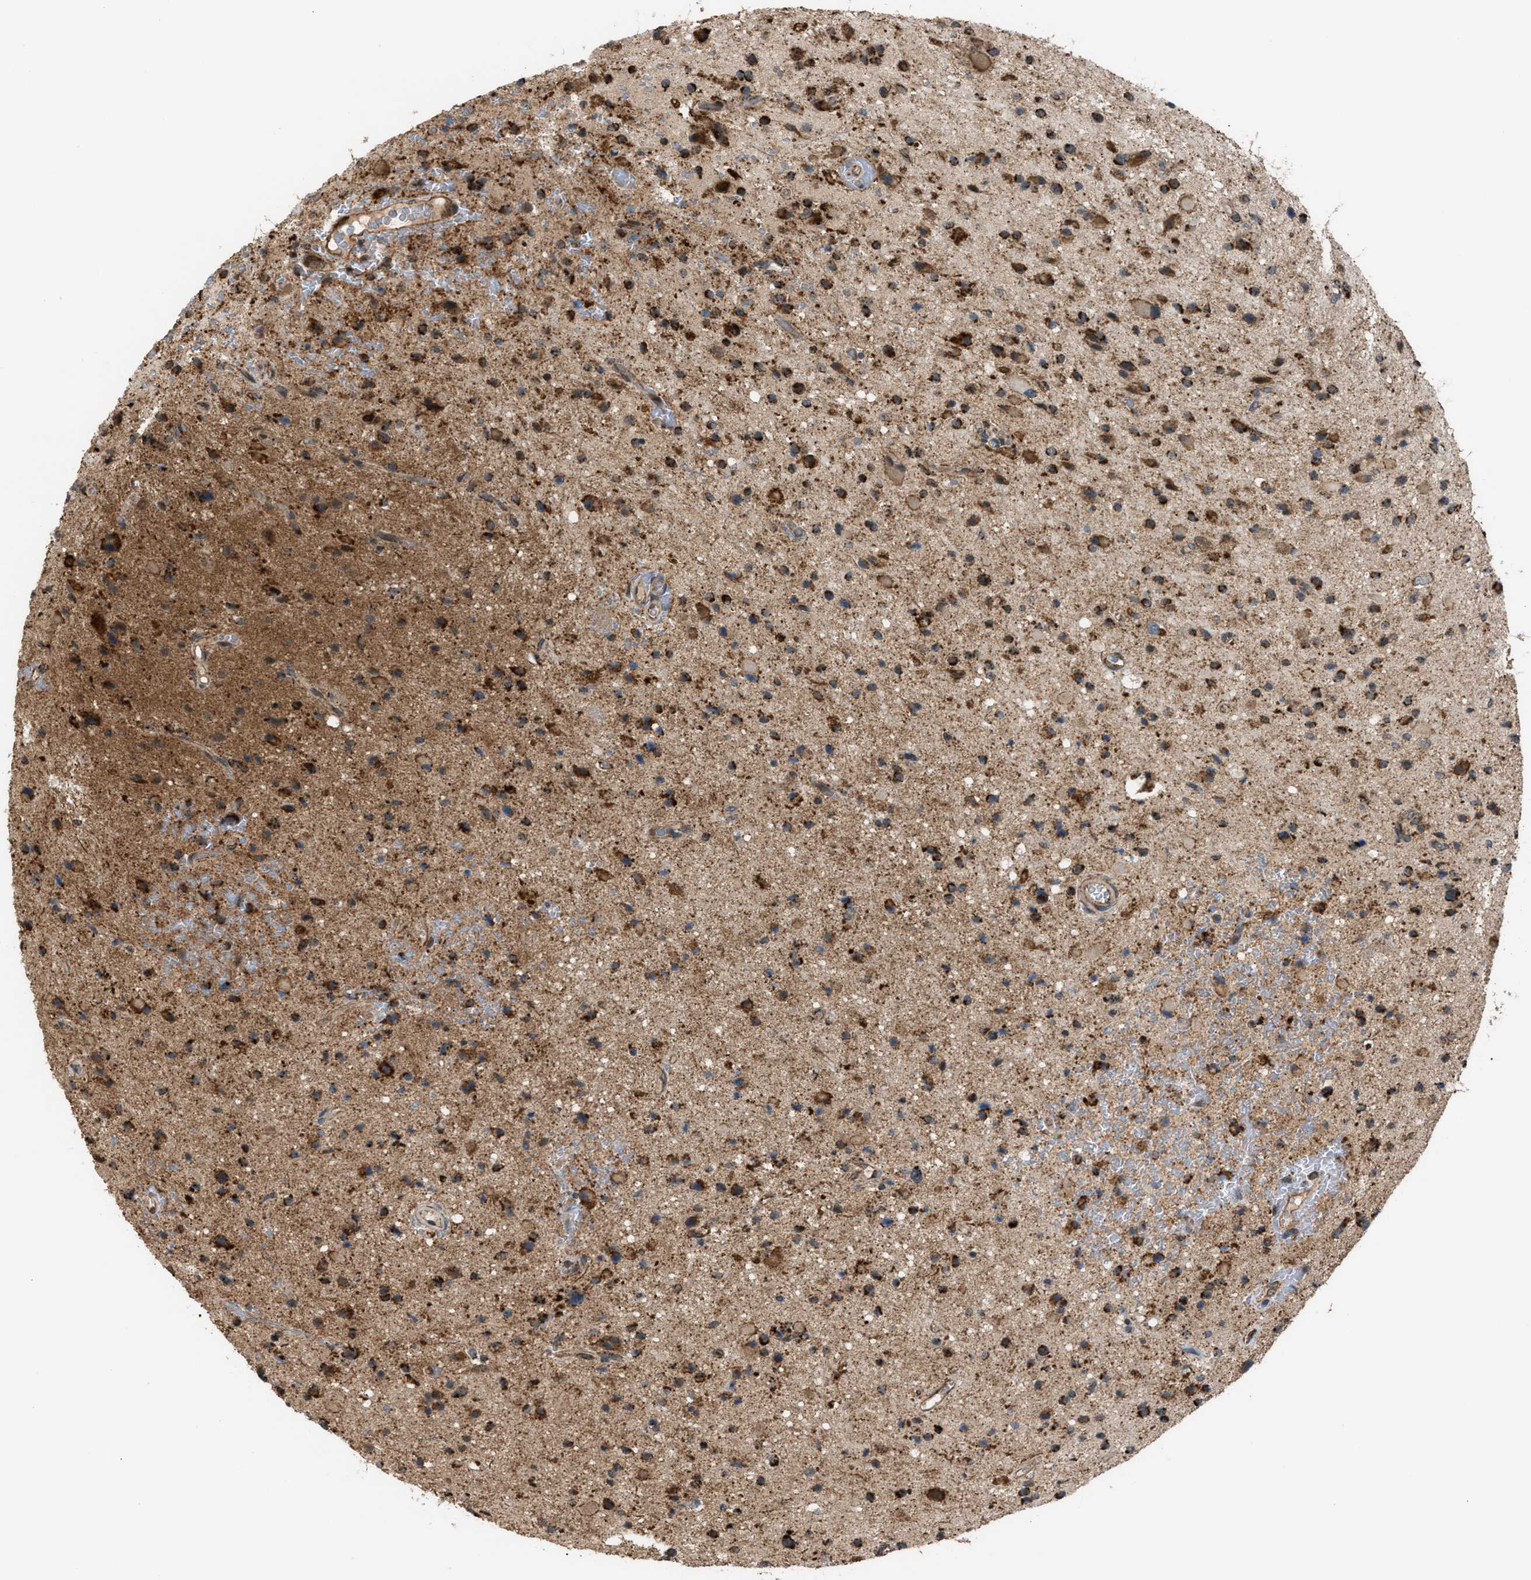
{"staining": {"intensity": "strong", "quantity": ">75%", "location": "cytoplasmic/membranous"}, "tissue": "glioma", "cell_type": "Tumor cells", "image_type": "cancer", "snomed": [{"axis": "morphology", "description": "Glioma, malignant, High grade"}, {"axis": "topography", "description": "Brain"}], "caption": "Protein staining demonstrates strong cytoplasmic/membranous positivity in approximately >75% of tumor cells in glioma. The protein is shown in brown color, while the nuclei are stained blue.", "gene": "SGSM2", "patient": {"sex": "male", "age": 33}}